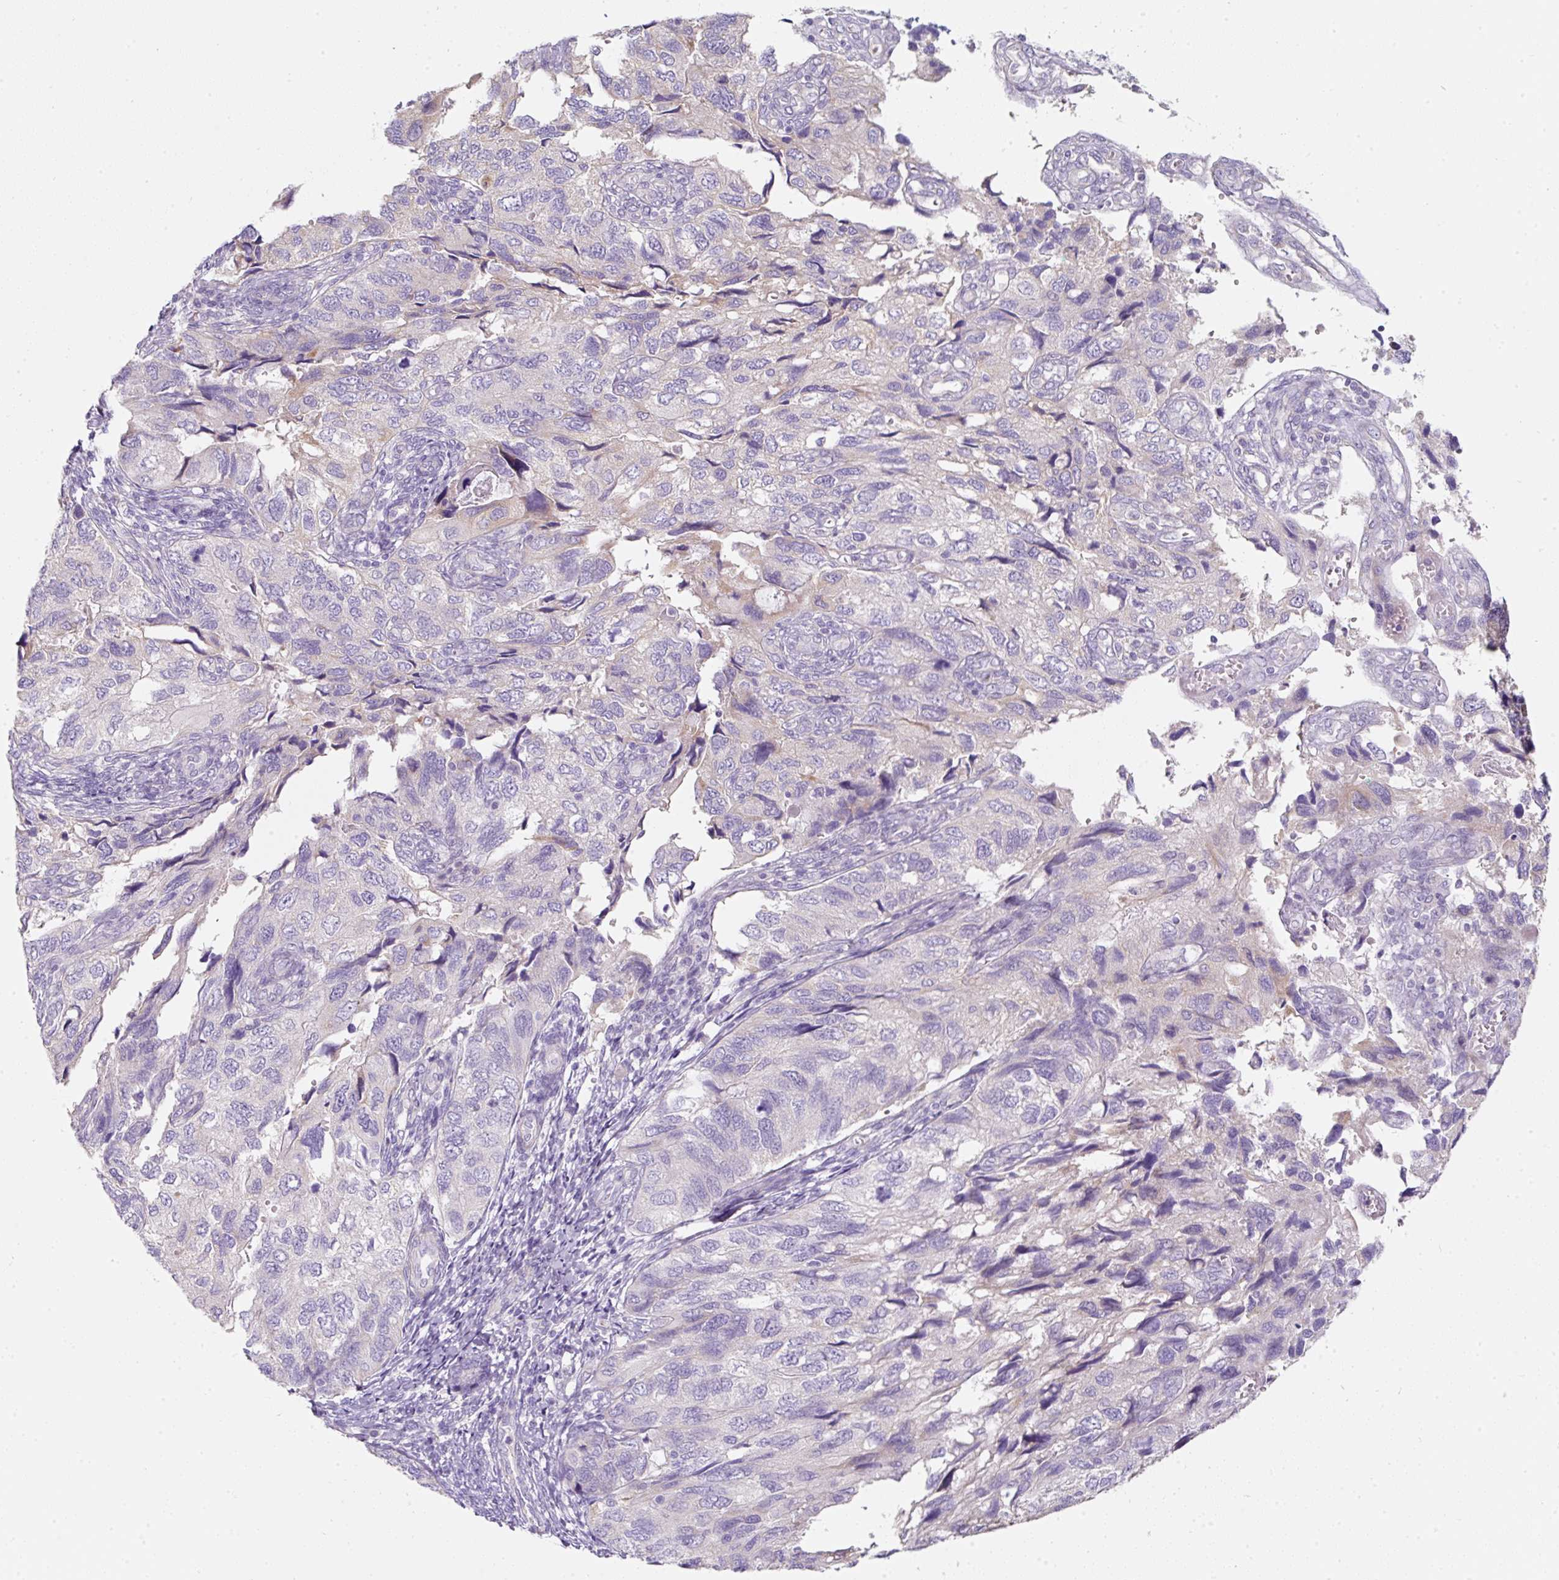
{"staining": {"intensity": "negative", "quantity": "none", "location": "none"}, "tissue": "endometrial cancer", "cell_type": "Tumor cells", "image_type": "cancer", "snomed": [{"axis": "morphology", "description": "Carcinoma, NOS"}, {"axis": "topography", "description": "Uterus"}], "caption": "Immunohistochemistry of endometrial cancer (carcinoma) displays no staining in tumor cells.", "gene": "ERAP2", "patient": {"sex": "female", "age": 76}}